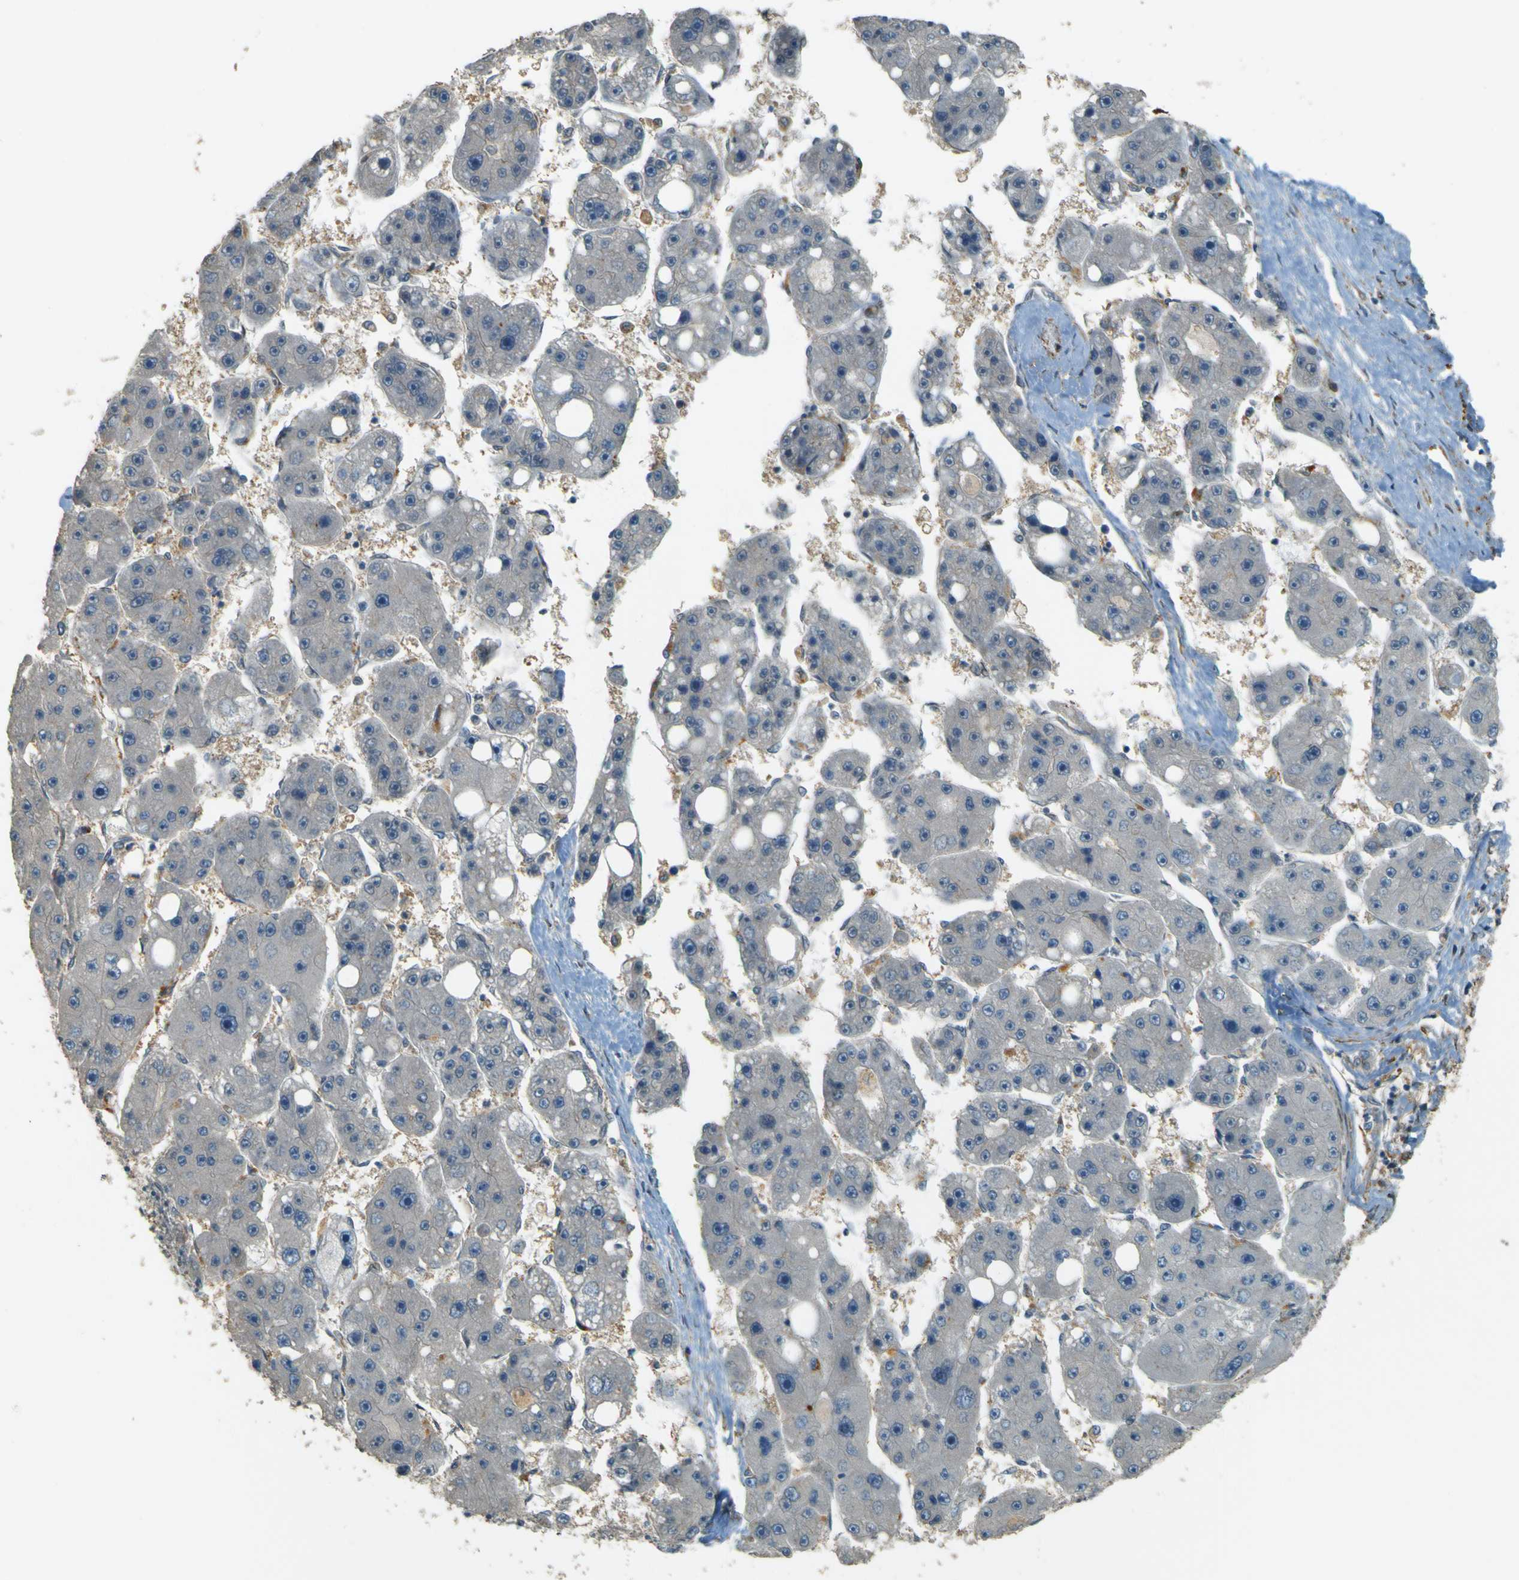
{"staining": {"intensity": "negative", "quantity": "none", "location": "none"}, "tissue": "liver cancer", "cell_type": "Tumor cells", "image_type": "cancer", "snomed": [{"axis": "morphology", "description": "Carcinoma, Hepatocellular, NOS"}, {"axis": "topography", "description": "Liver"}], "caption": "There is no significant staining in tumor cells of liver cancer.", "gene": "NEXN", "patient": {"sex": "female", "age": 61}}